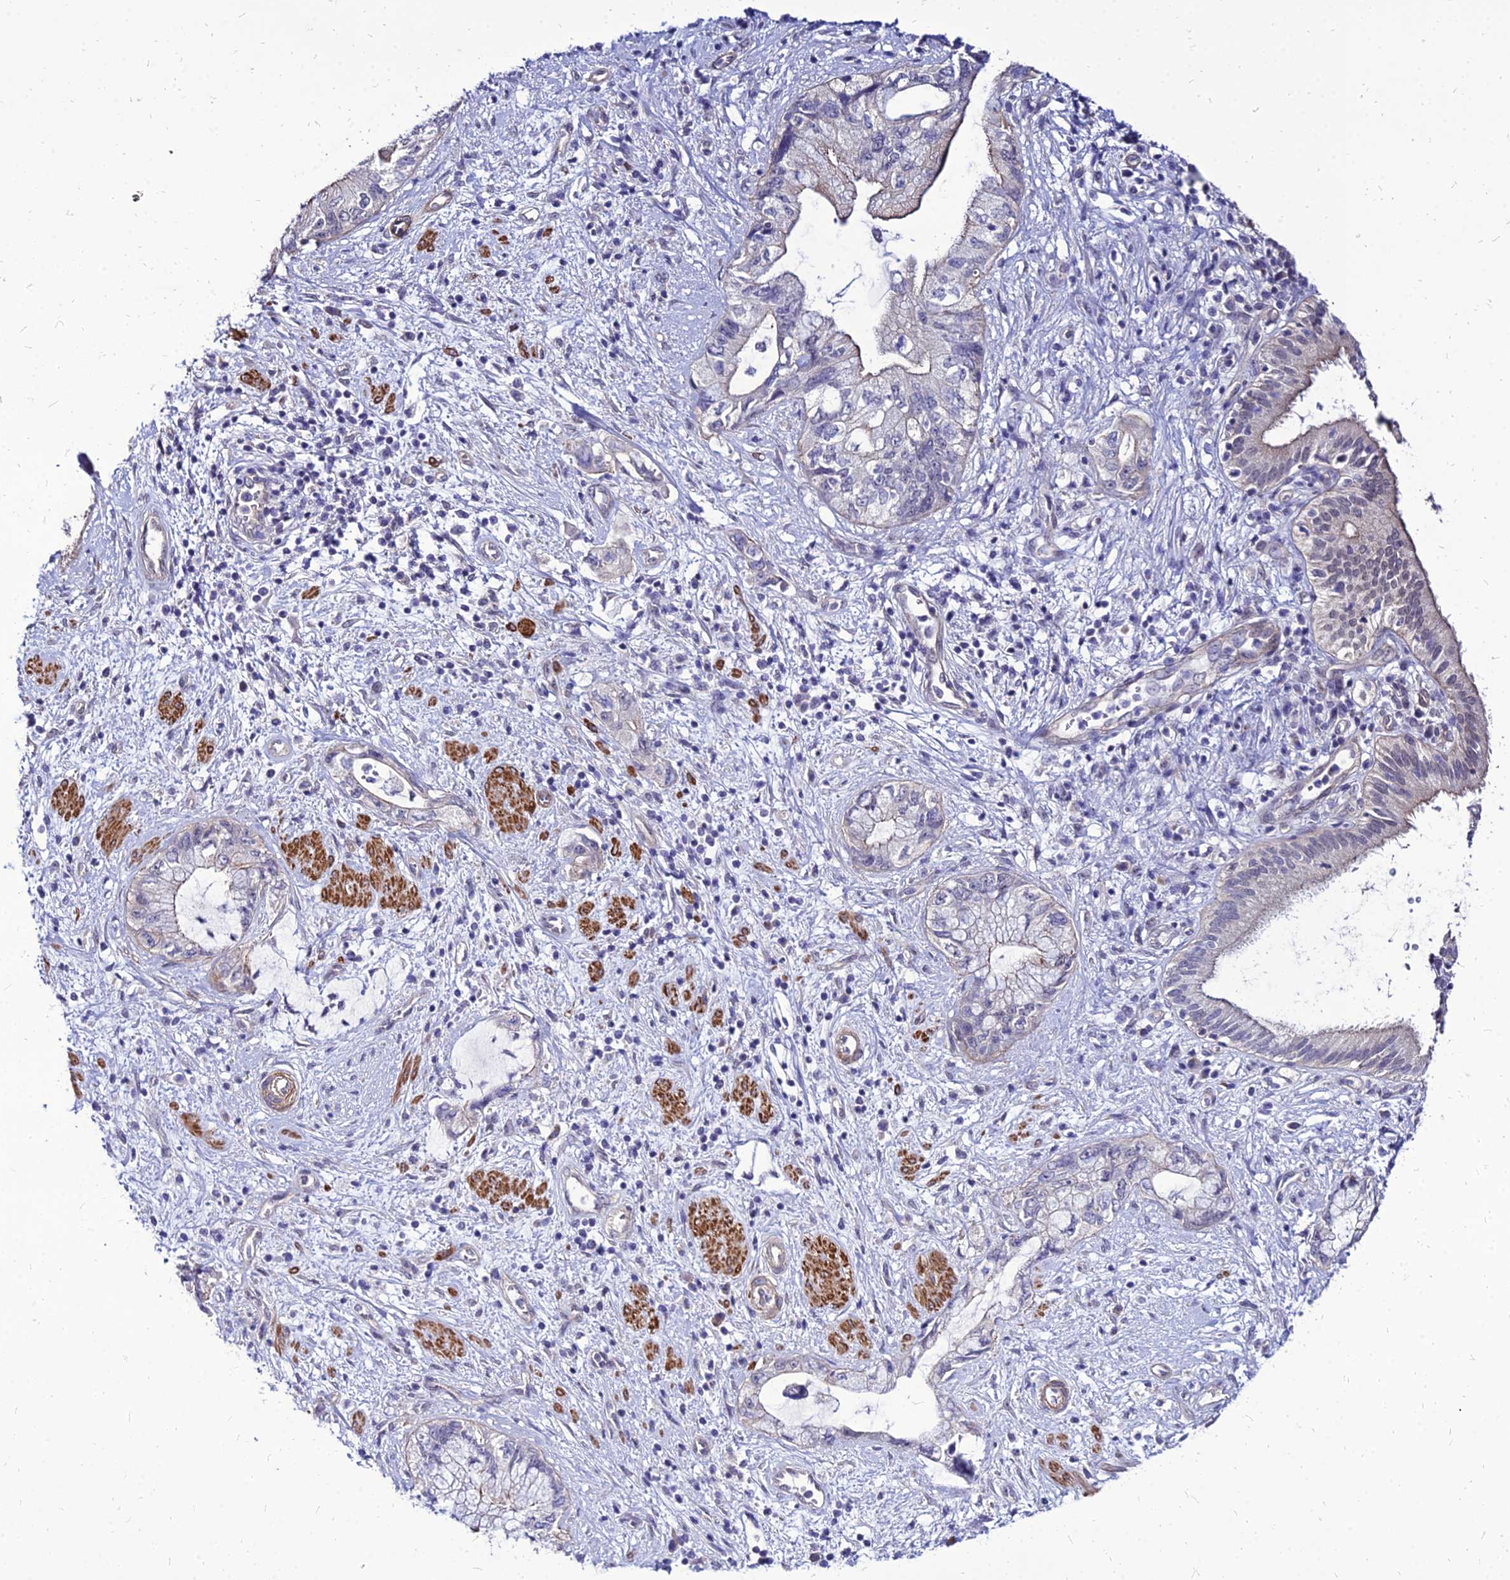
{"staining": {"intensity": "negative", "quantity": "none", "location": "none"}, "tissue": "pancreatic cancer", "cell_type": "Tumor cells", "image_type": "cancer", "snomed": [{"axis": "morphology", "description": "Adenocarcinoma, NOS"}, {"axis": "topography", "description": "Pancreas"}], "caption": "Tumor cells show no significant protein expression in pancreatic cancer (adenocarcinoma).", "gene": "YEATS2", "patient": {"sex": "female", "age": 73}}